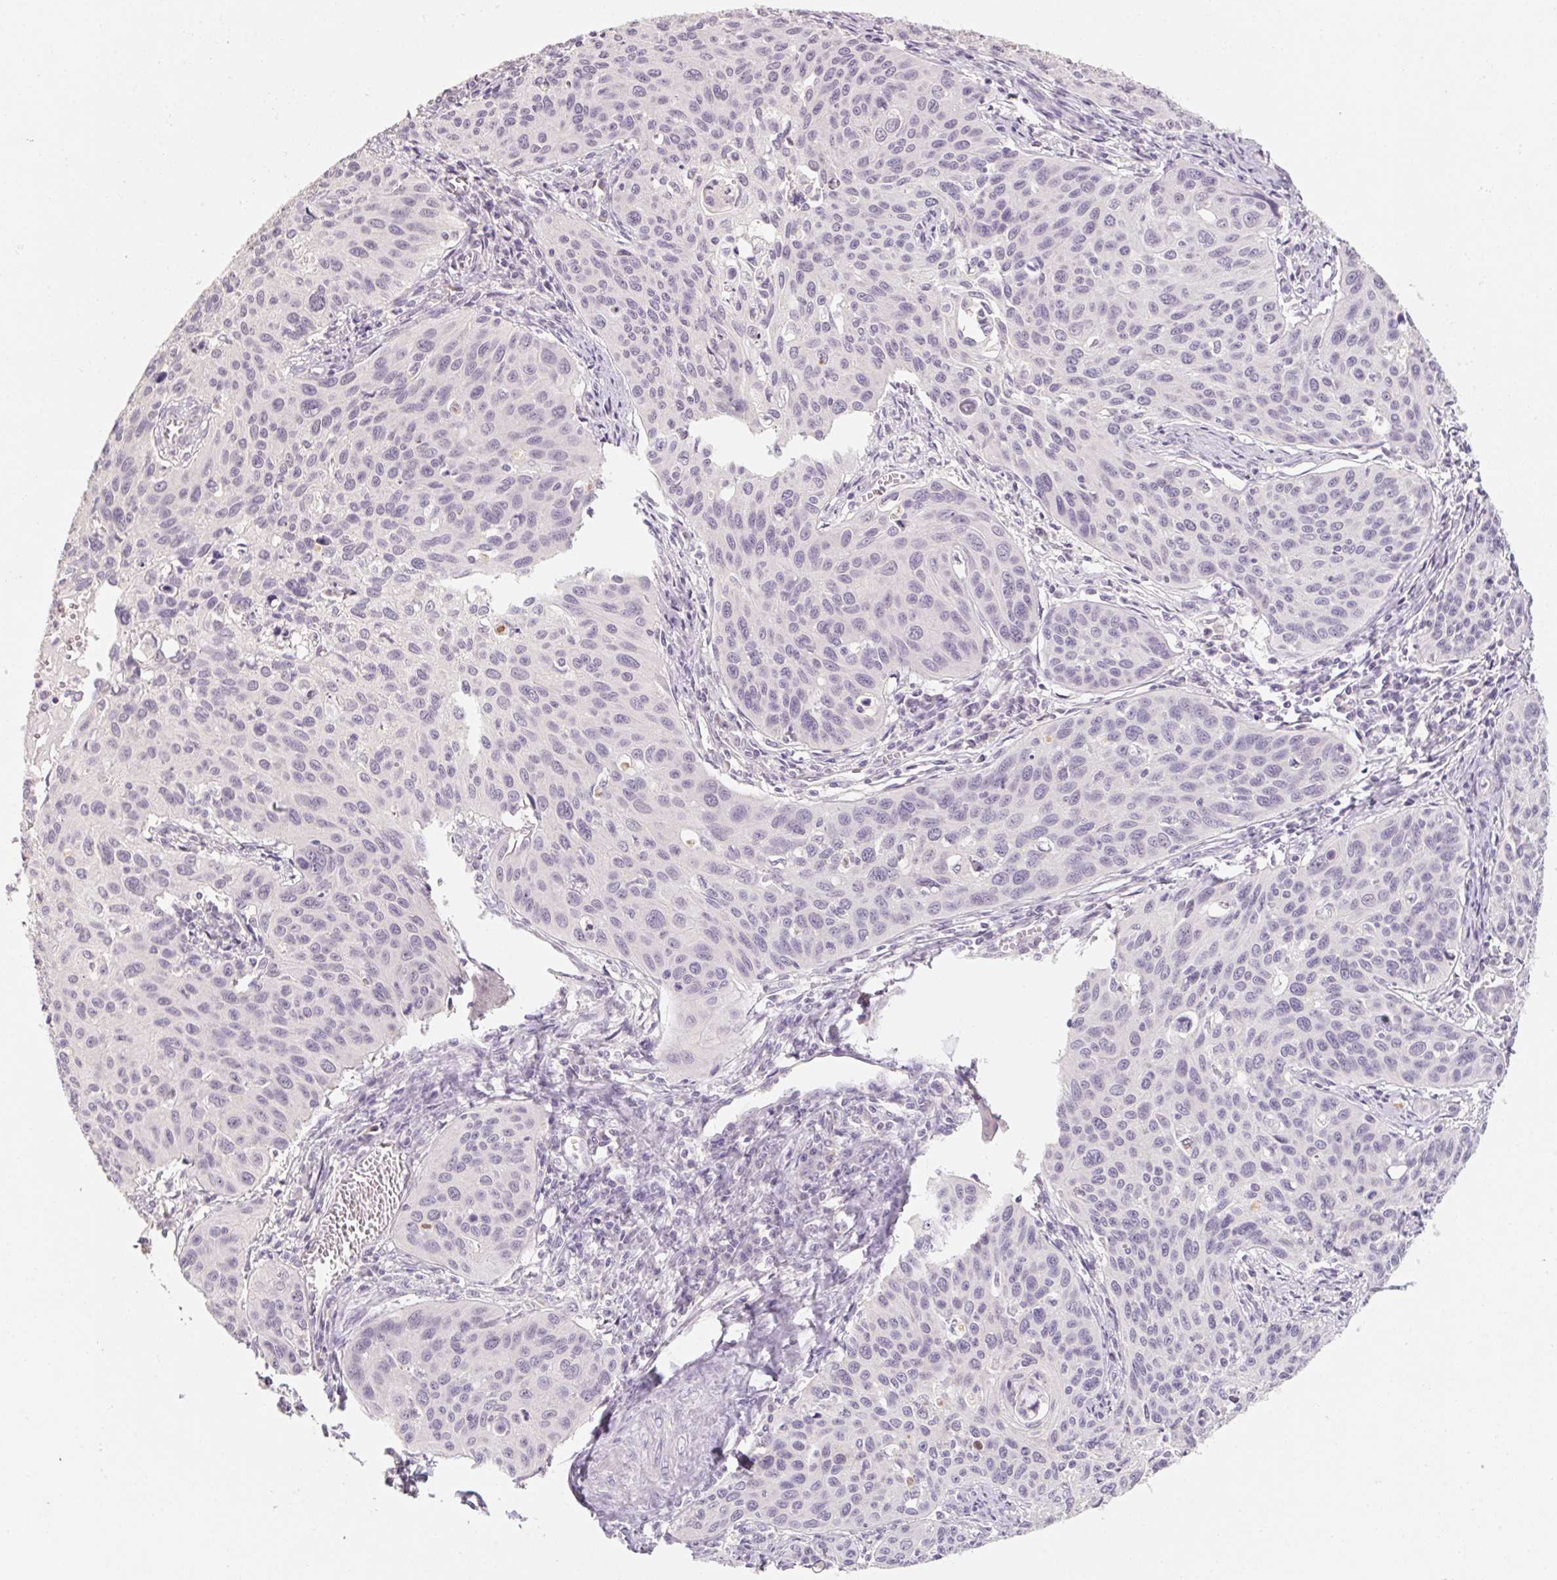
{"staining": {"intensity": "negative", "quantity": "none", "location": "none"}, "tissue": "cervical cancer", "cell_type": "Tumor cells", "image_type": "cancer", "snomed": [{"axis": "morphology", "description": "Squamous cell carcinoma, NOS"}, {"axis": "topography", "description": "Cervix"}], "caption": "Photomicrograph shows no significant protein positivity in tumor cells of squamous cell carcinoma (cervical).", "gene": "CAPZA3", "patient": {"sex": "female", "age": 31}}